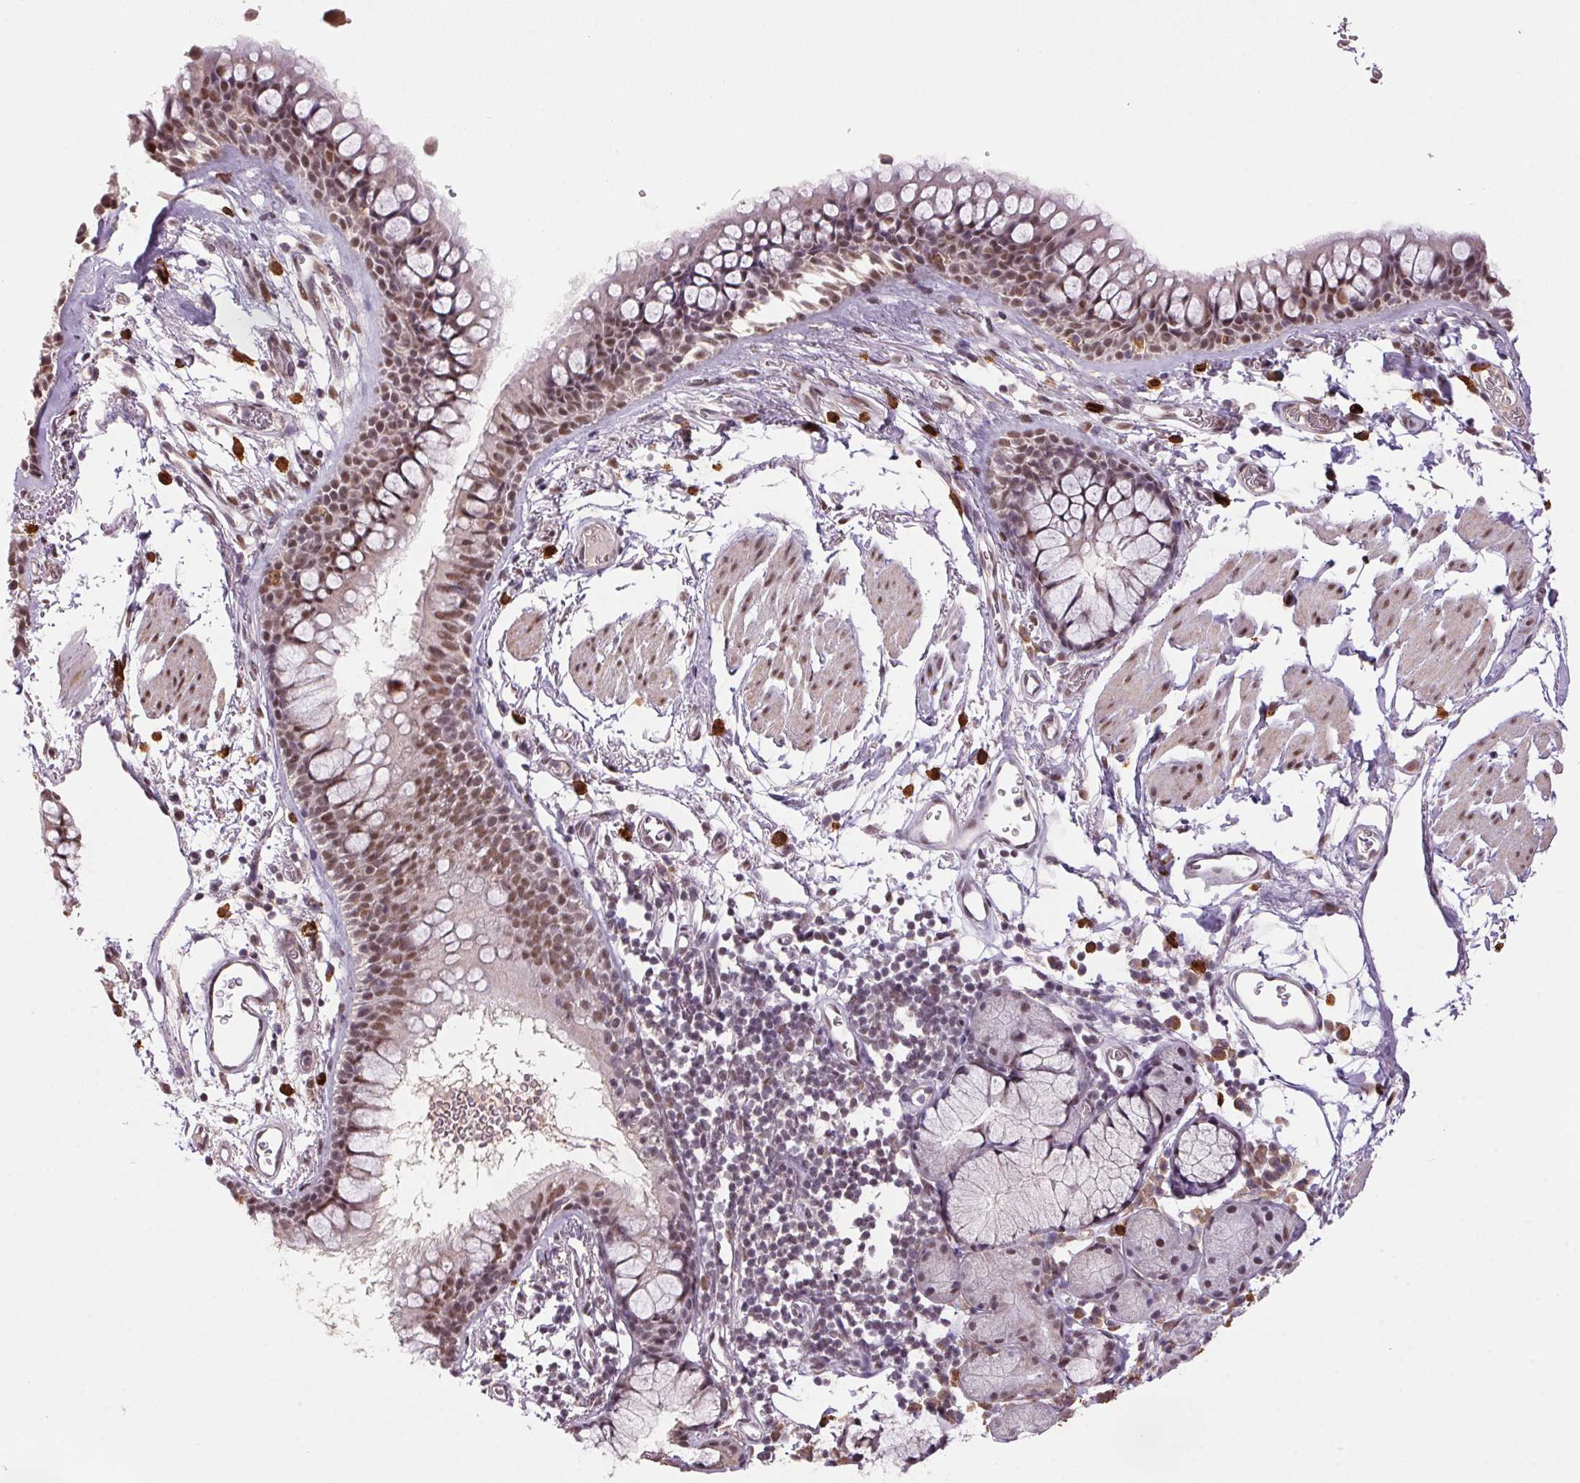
{"staining": {"intensity": "moderate", "quantity": ">75%", "location": "nuclear"}, "tissue": "bronchus", "cell_type": "Respiratory epithelial cells", "image_type": "normal", "snomed": [{"axis": "morphology", "description": "Normal tissue, NOS"}, {"axis": "topography", "description": "Cartilage tissue"}, {"axis": "topography", "description": "Bronchus"}], "caption": "DAB immunohistochemical staining of normal human bronchus shows moderate nuclear protein staining in about >75% of respiratory epithelial cells. (Brightfield microscopy of DAB IHC at high magnification).", "gene": "ZBTB4", "patient": {"sex": "female", "age": 79}}